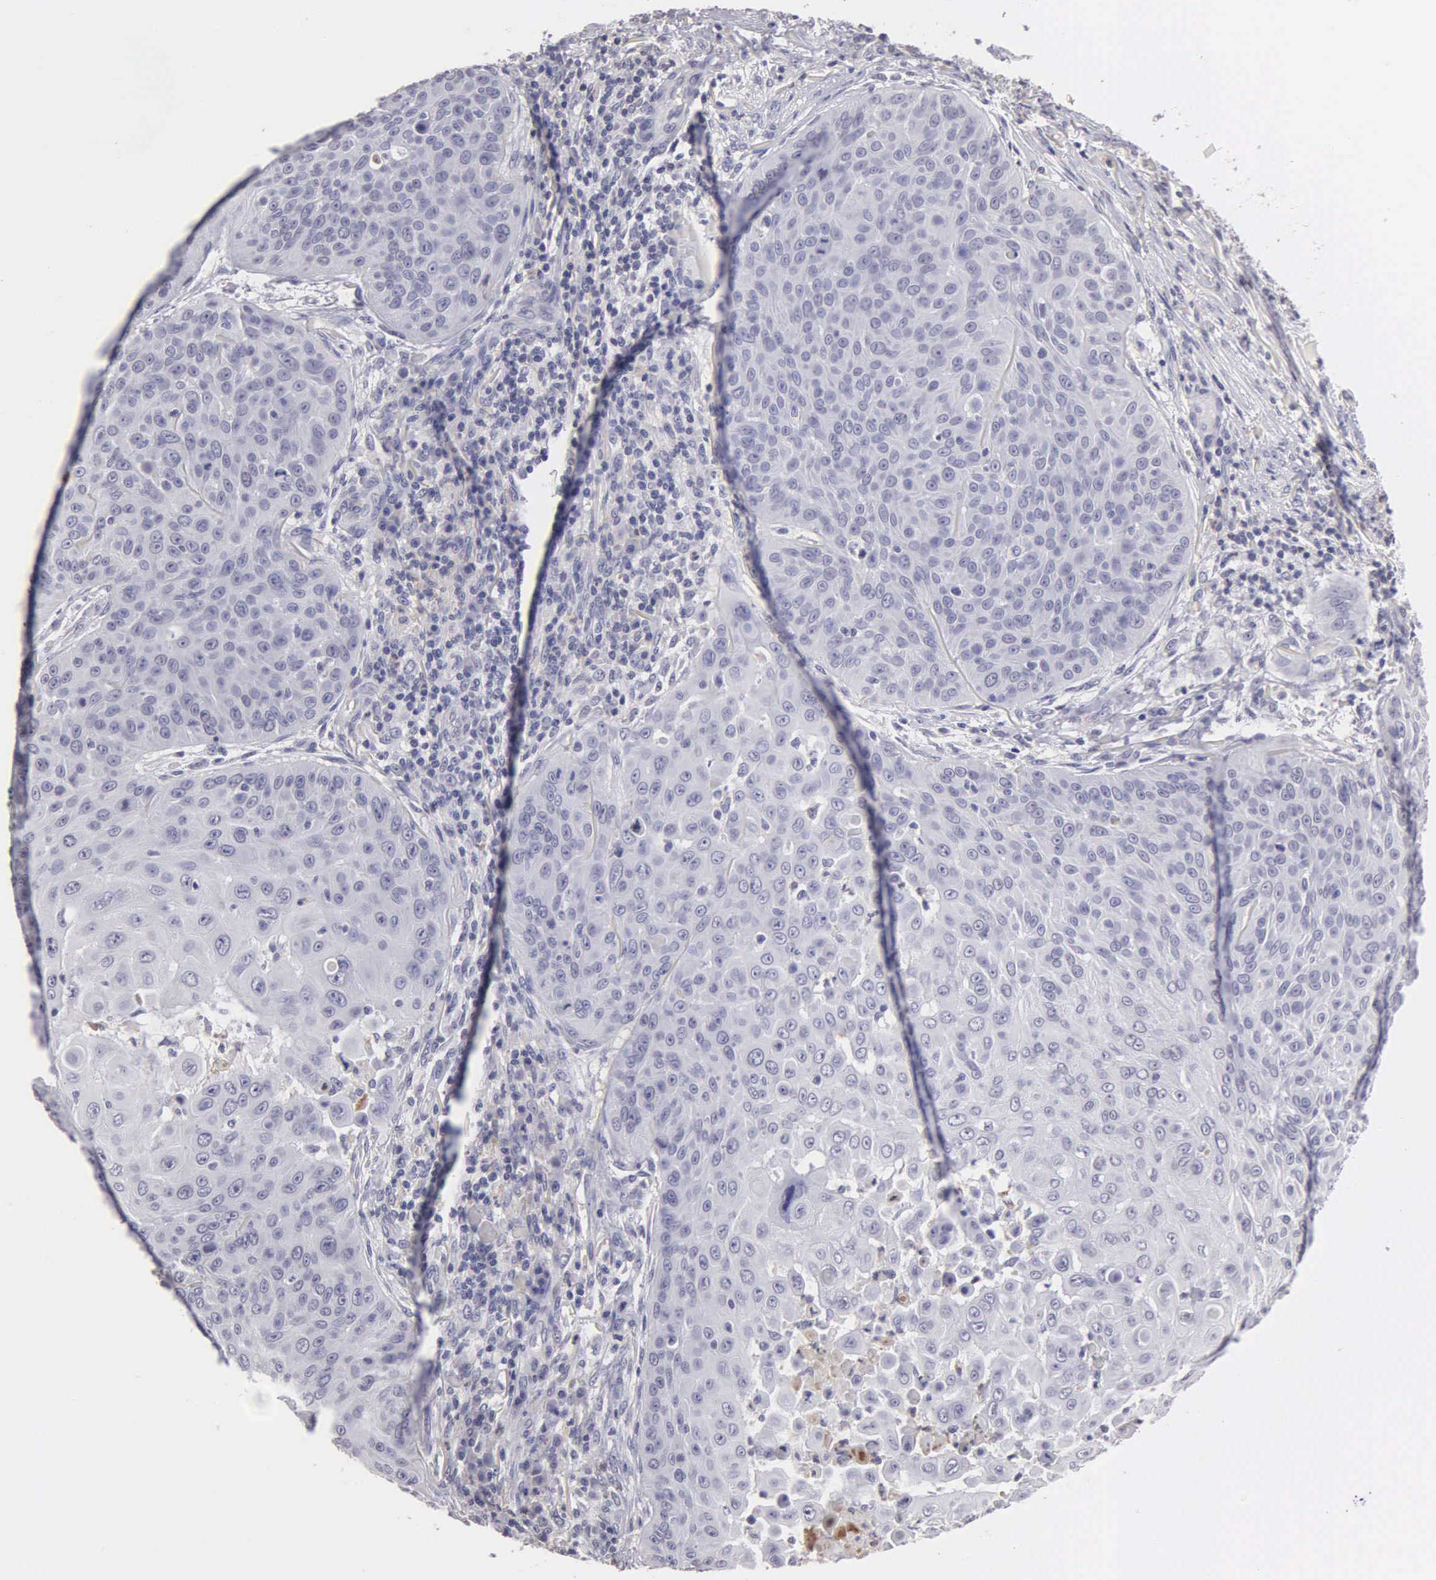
{"staining": {"intensity": "negative", "quantity": "none", "location": "none"}, "tissue": "skin cancer", "cell_type": "Tumor cells", "image_type": "cancer", "snomed": [{"axis": "morphology", "description": "Squamous cell carcinoma, NOS"}, {"axis": "topography", "description": "Skin"}], "caption": "IHC histopathology image of neoplastic tissue: human skin cancer stained with DAB (3,3'-diaminobenzidine) reveals no significant protein positivity in tumor cells.", "gene": "BRD1", "patient": {"sex": "male", "age": 82}}